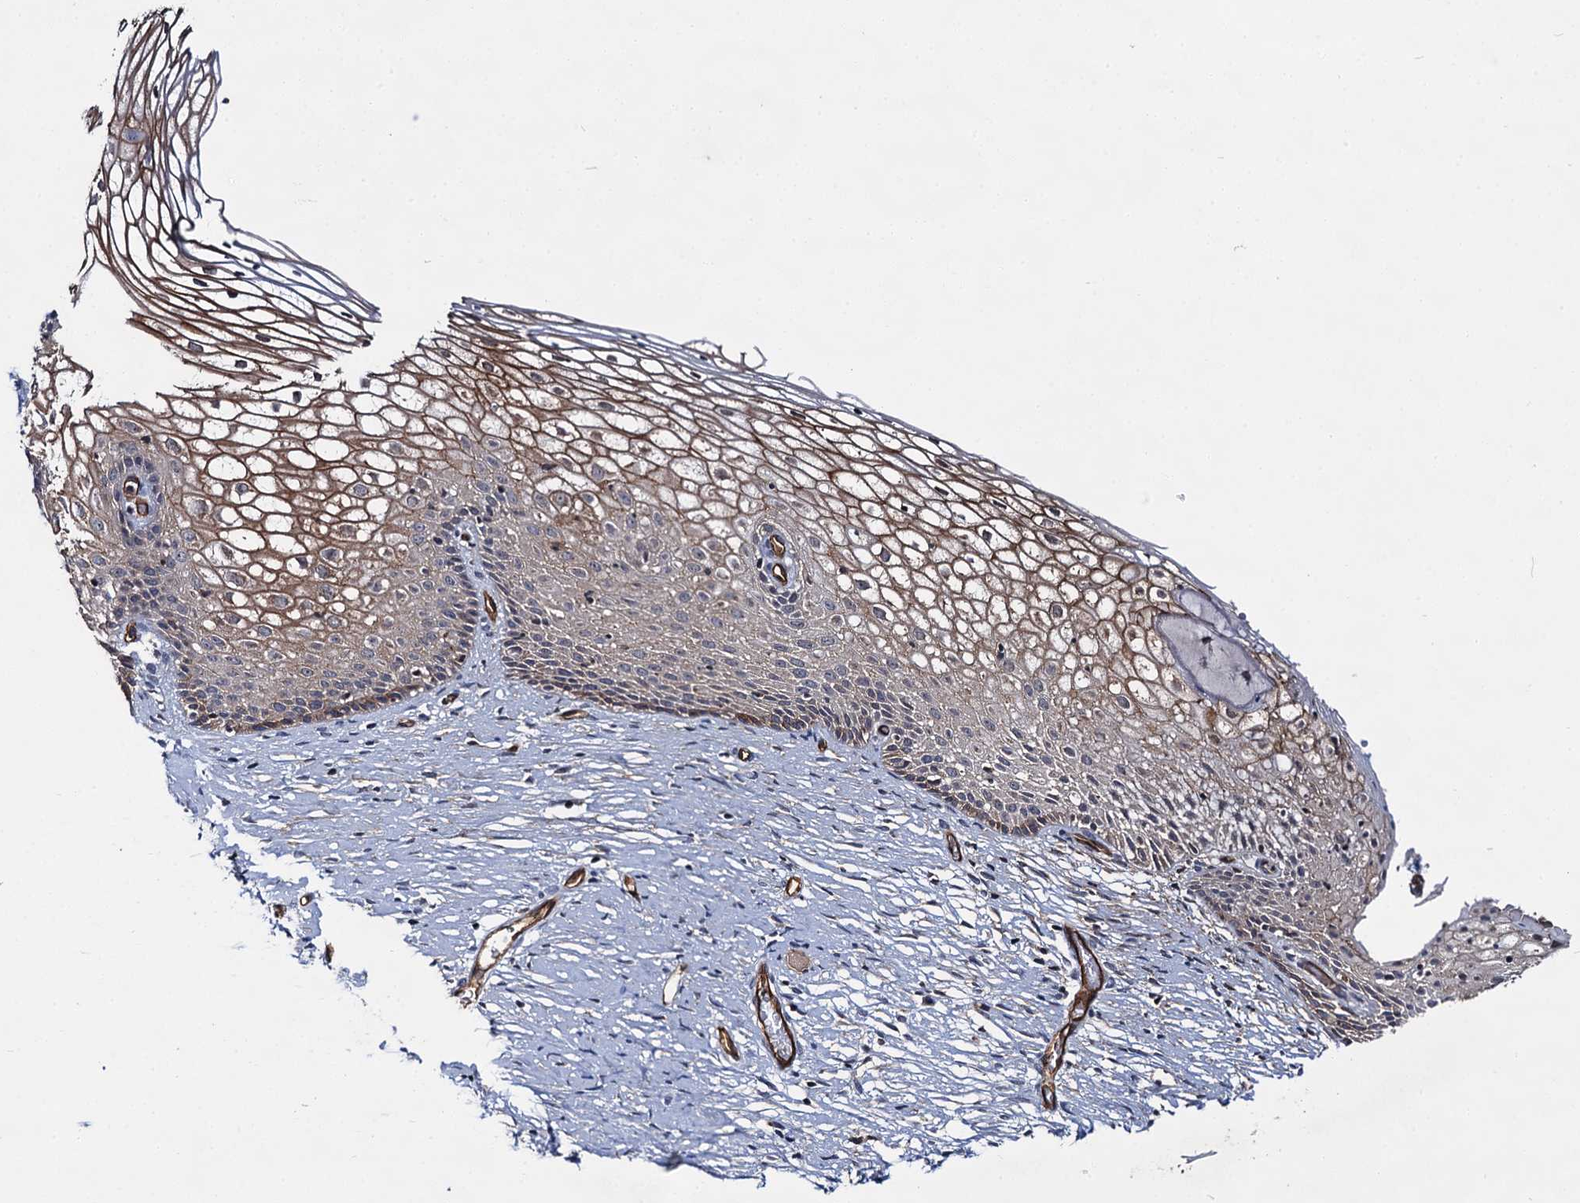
{"staining": {"intensity": "moderate", "quantity": ">75%", "location": "cytoplasmic/membranous"}, "tissue": "cervix", "cell_type": "Glandular cells", "image_type": "normal", "snomed": [{"axis": "morphology", "description": "Normal tissue, NOS"}, {"axis": "topography", "description": "Cervix"}], "caption": "Immunohistochemistry (IHC) (DAB) staining of unremarkable human cervix reveals moderate cytoplasmic/membranous protein positivity in about >75% of glandular cells.", "gene": "ABLIM1", "patient": {"sex": "female", "age": 33}}